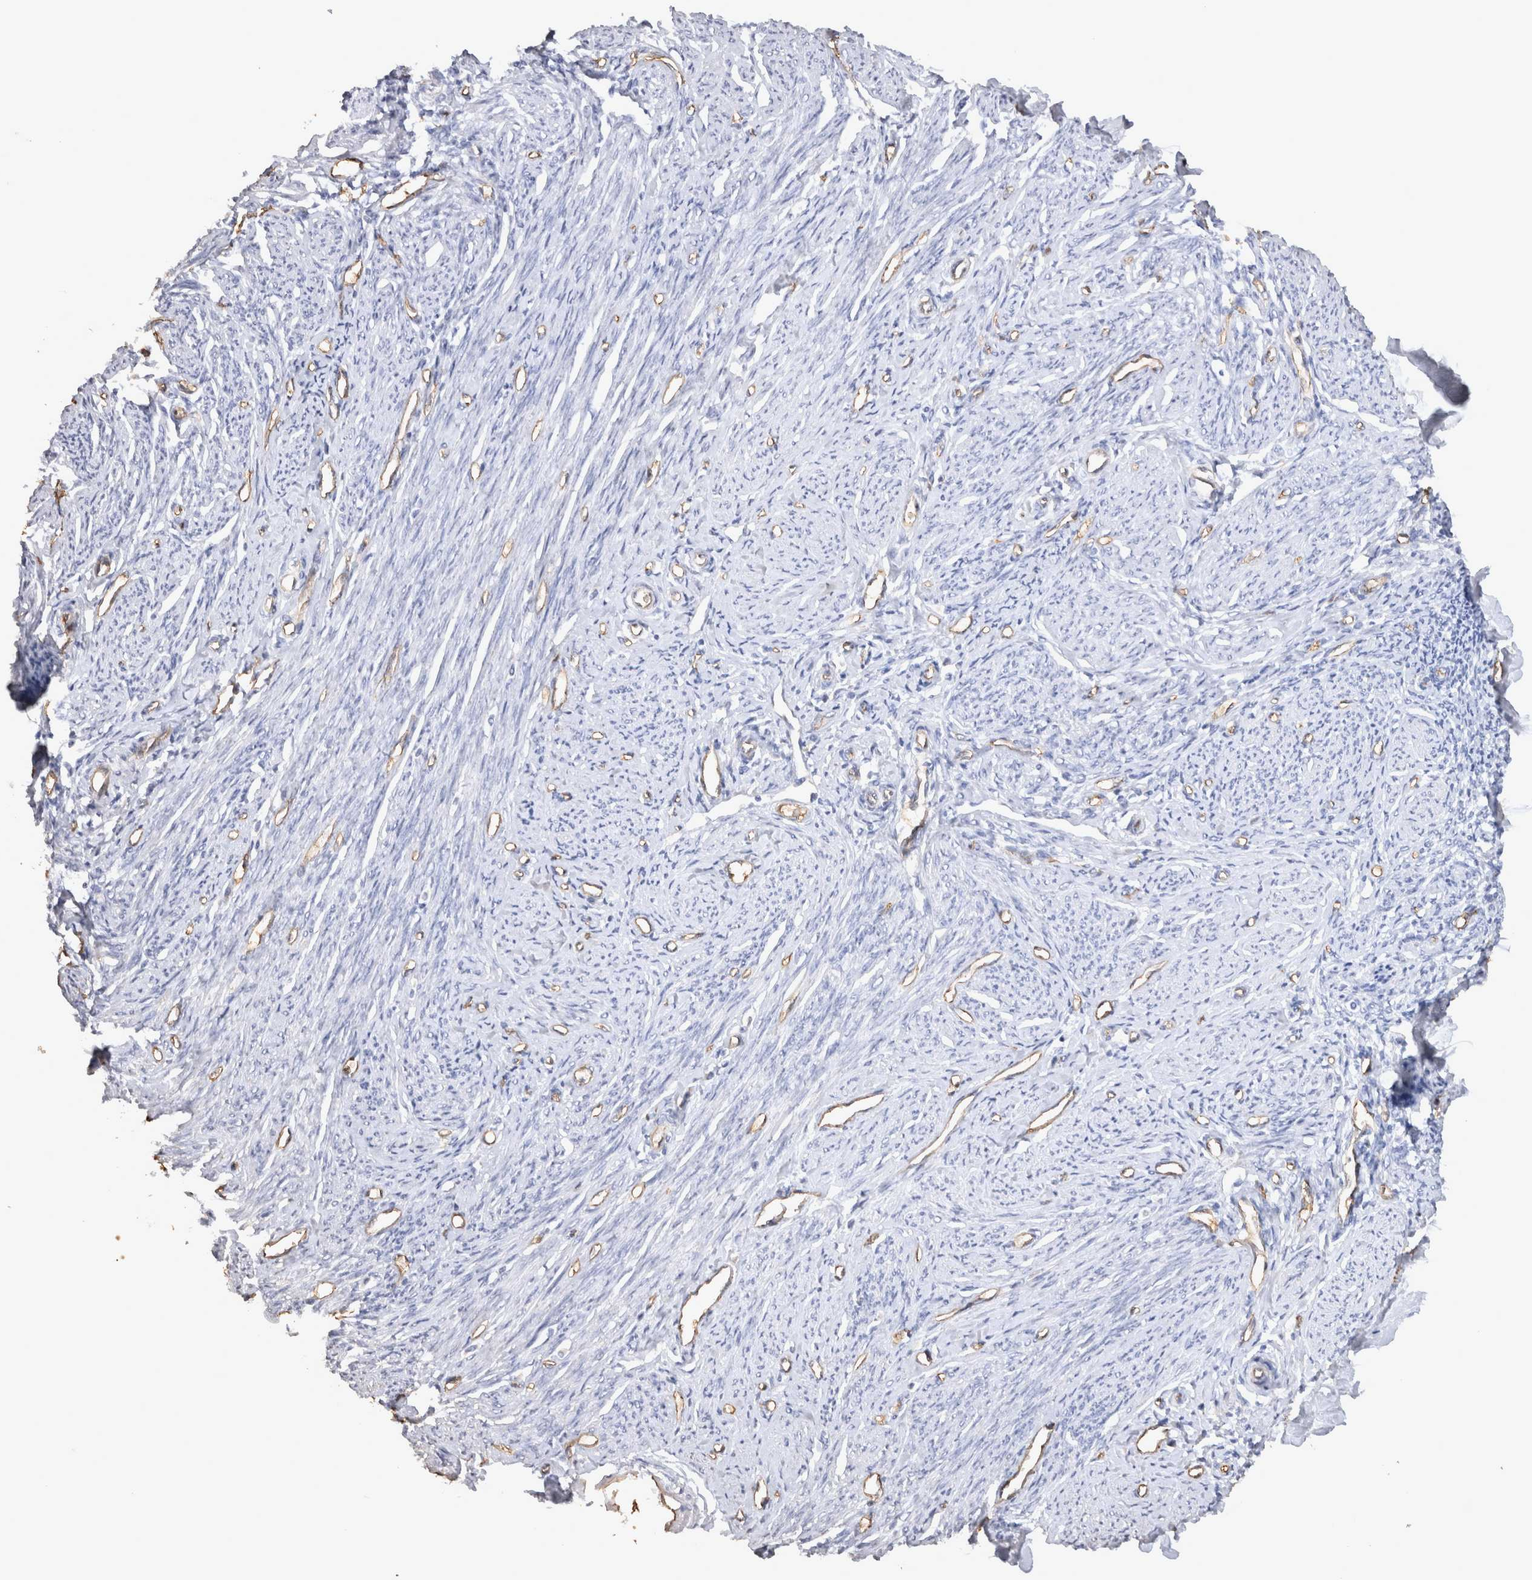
{"staining": {"intensity": "negative", "quantity": "none", "location": "none"}, "tissue": "endometrium", "cell_type": "Cells in endometrial stroma", "image_type": "normal", "snomed": [{"axis": "morphology", "description": "Normal tissue, NOS"}, {"axis": "topography", "description": "Endometrium"}], "caption": "The photomicrograph displays no significant staining in cells in endometrial stroma of endometrium. Nuclei are stained in blue.", "gene": "IL17RC", "patient": {"sex": "female", "age": 56}}